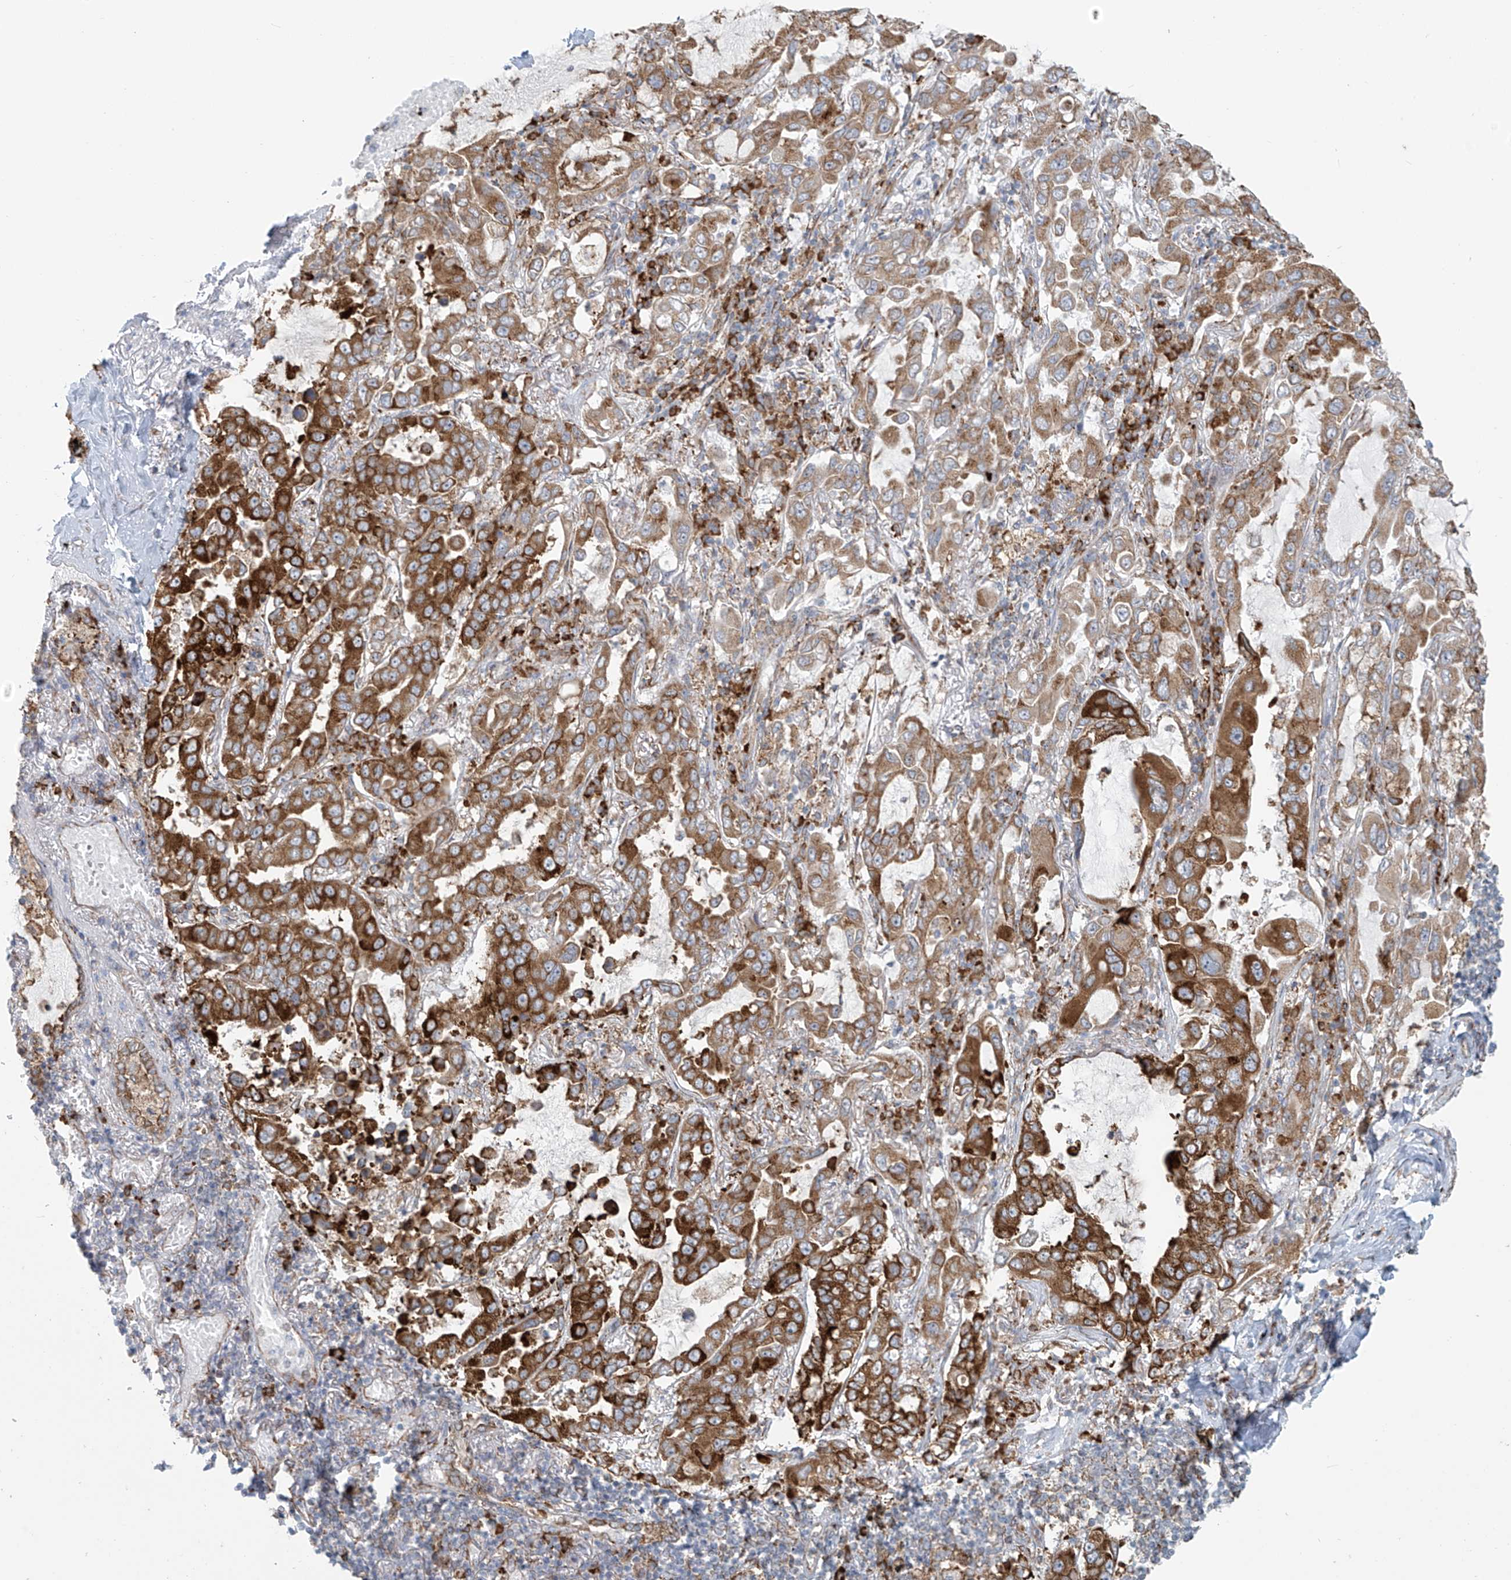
{"staining": {"intensity": "strong", "quantity": ">75%", "location": "cytoplasmic/membranous"}, "tissue": "lung cancer", "cell_type": "Tumor cells", "image_type": "cancer", "snomed": [{"axis": "morphology", "description": "Adenocarcinoma, NOS"}, {"axis": "topography", "description": "Lung"}], "caption": "DAB (3,3'-diaminobenzidine) immunohistochemical staining of adenocarcinoma (lung) reveals strong cytoplasmic/membranous protein expression in approximately >75% of tumor cells.", "gene": "KATNIP", "patient": {"sex": "male", "age": 64}}